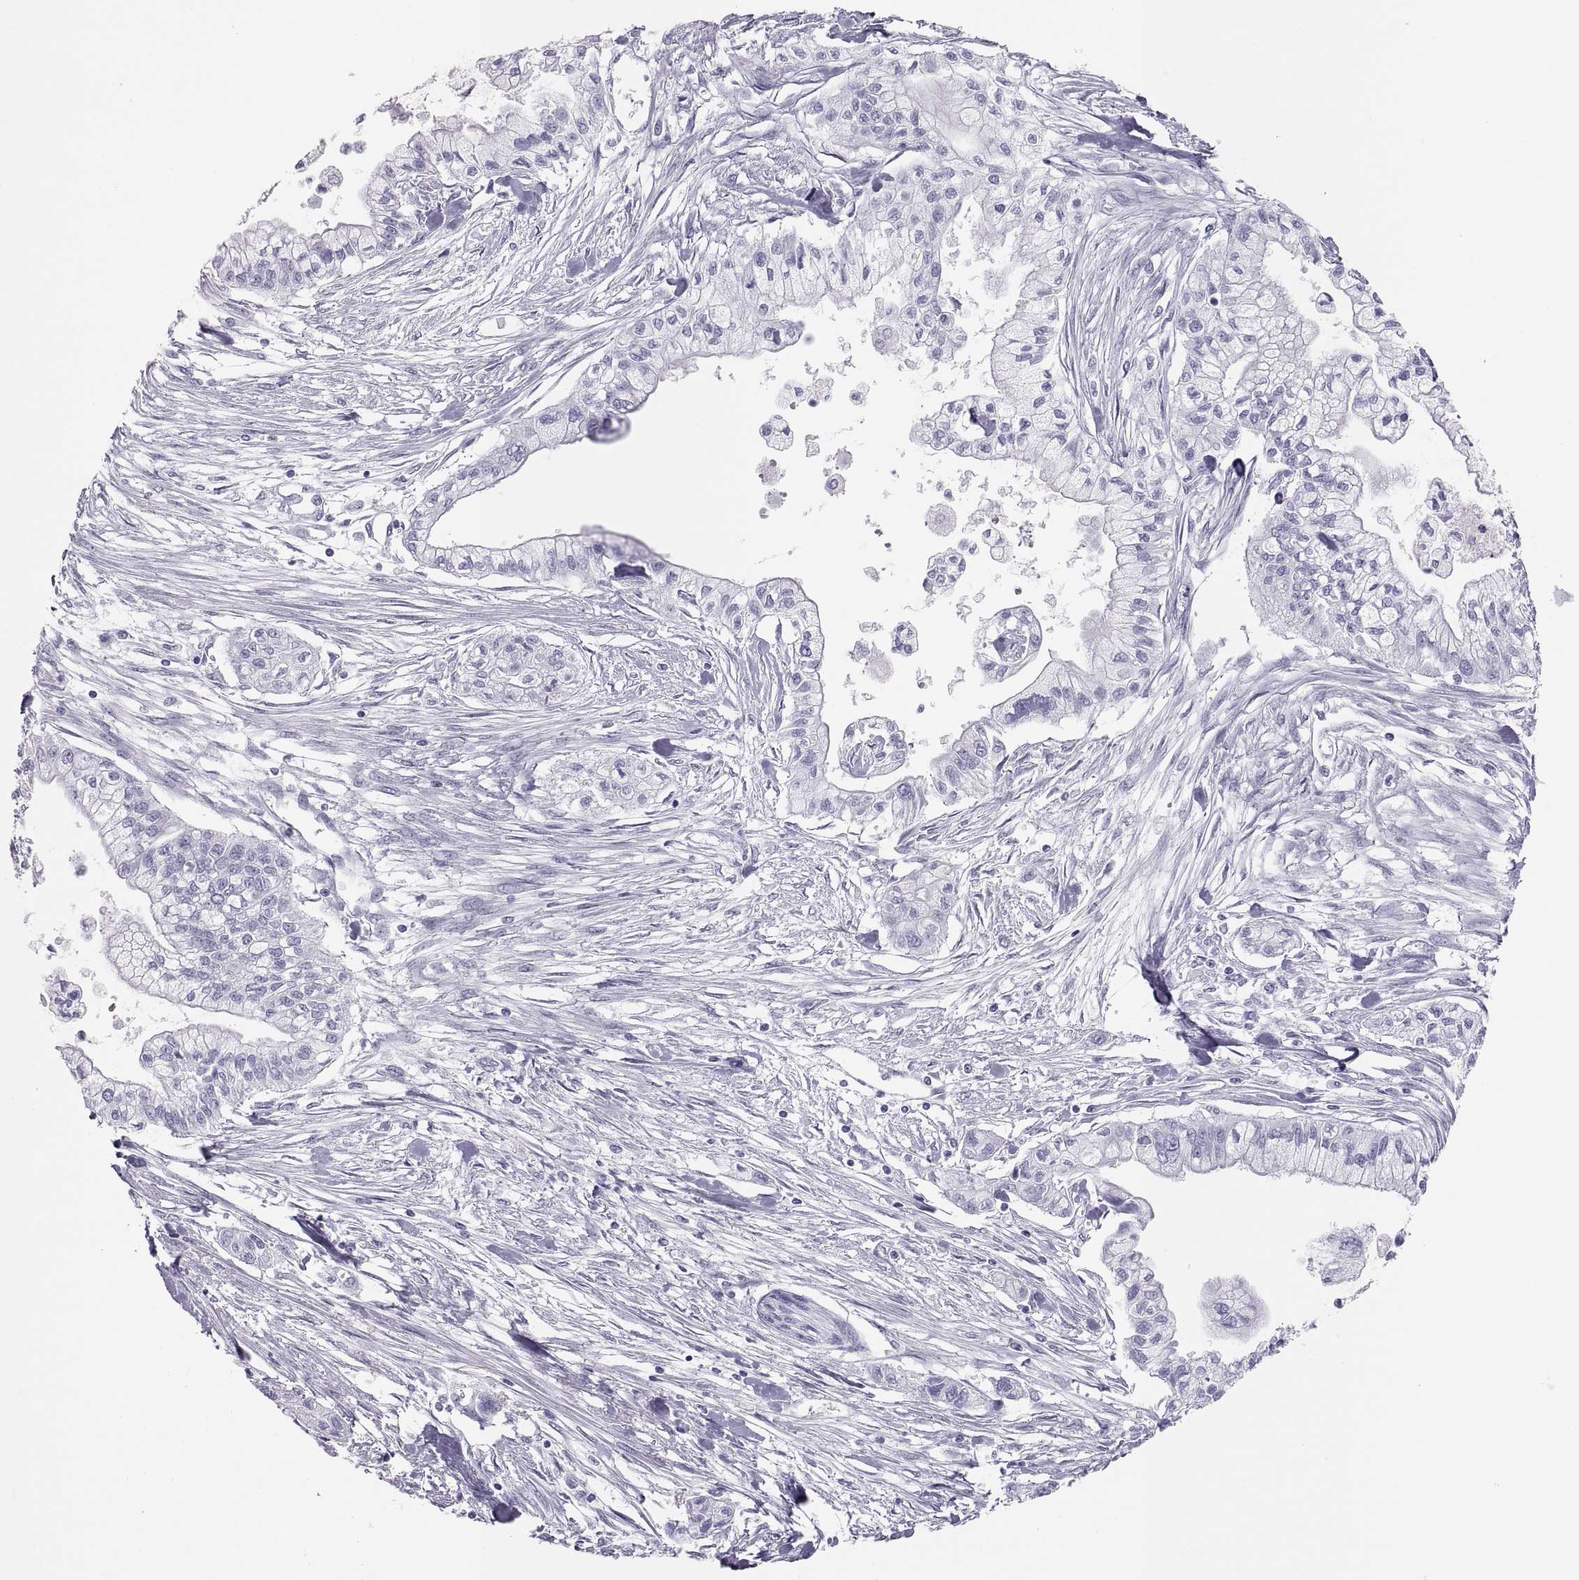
{"staining": {"intensity": "negative", "quantity": "none", "location": "none"}, "tissue": "pancreatic cancer", "cell_type": "Tumor cells", "image_type": "cancer", "snomed": [{"axis": "morphology", "description": "Adenocarcinoma, NOS"}, {"axis": "topography", "description": "Pancreas"}], "caption": "DAB (3,3'-diaminobenzidine) immunohistochemical staining of pancreatic cancer (adenocarcinoma) displays no significant positivity in tumor cells. (DAB (3,3'-diaminobenzidine) IHC with hematoxylin counter stain).", "gene": "SEMG1", "patient": {"sex": "male", "age": 54}}